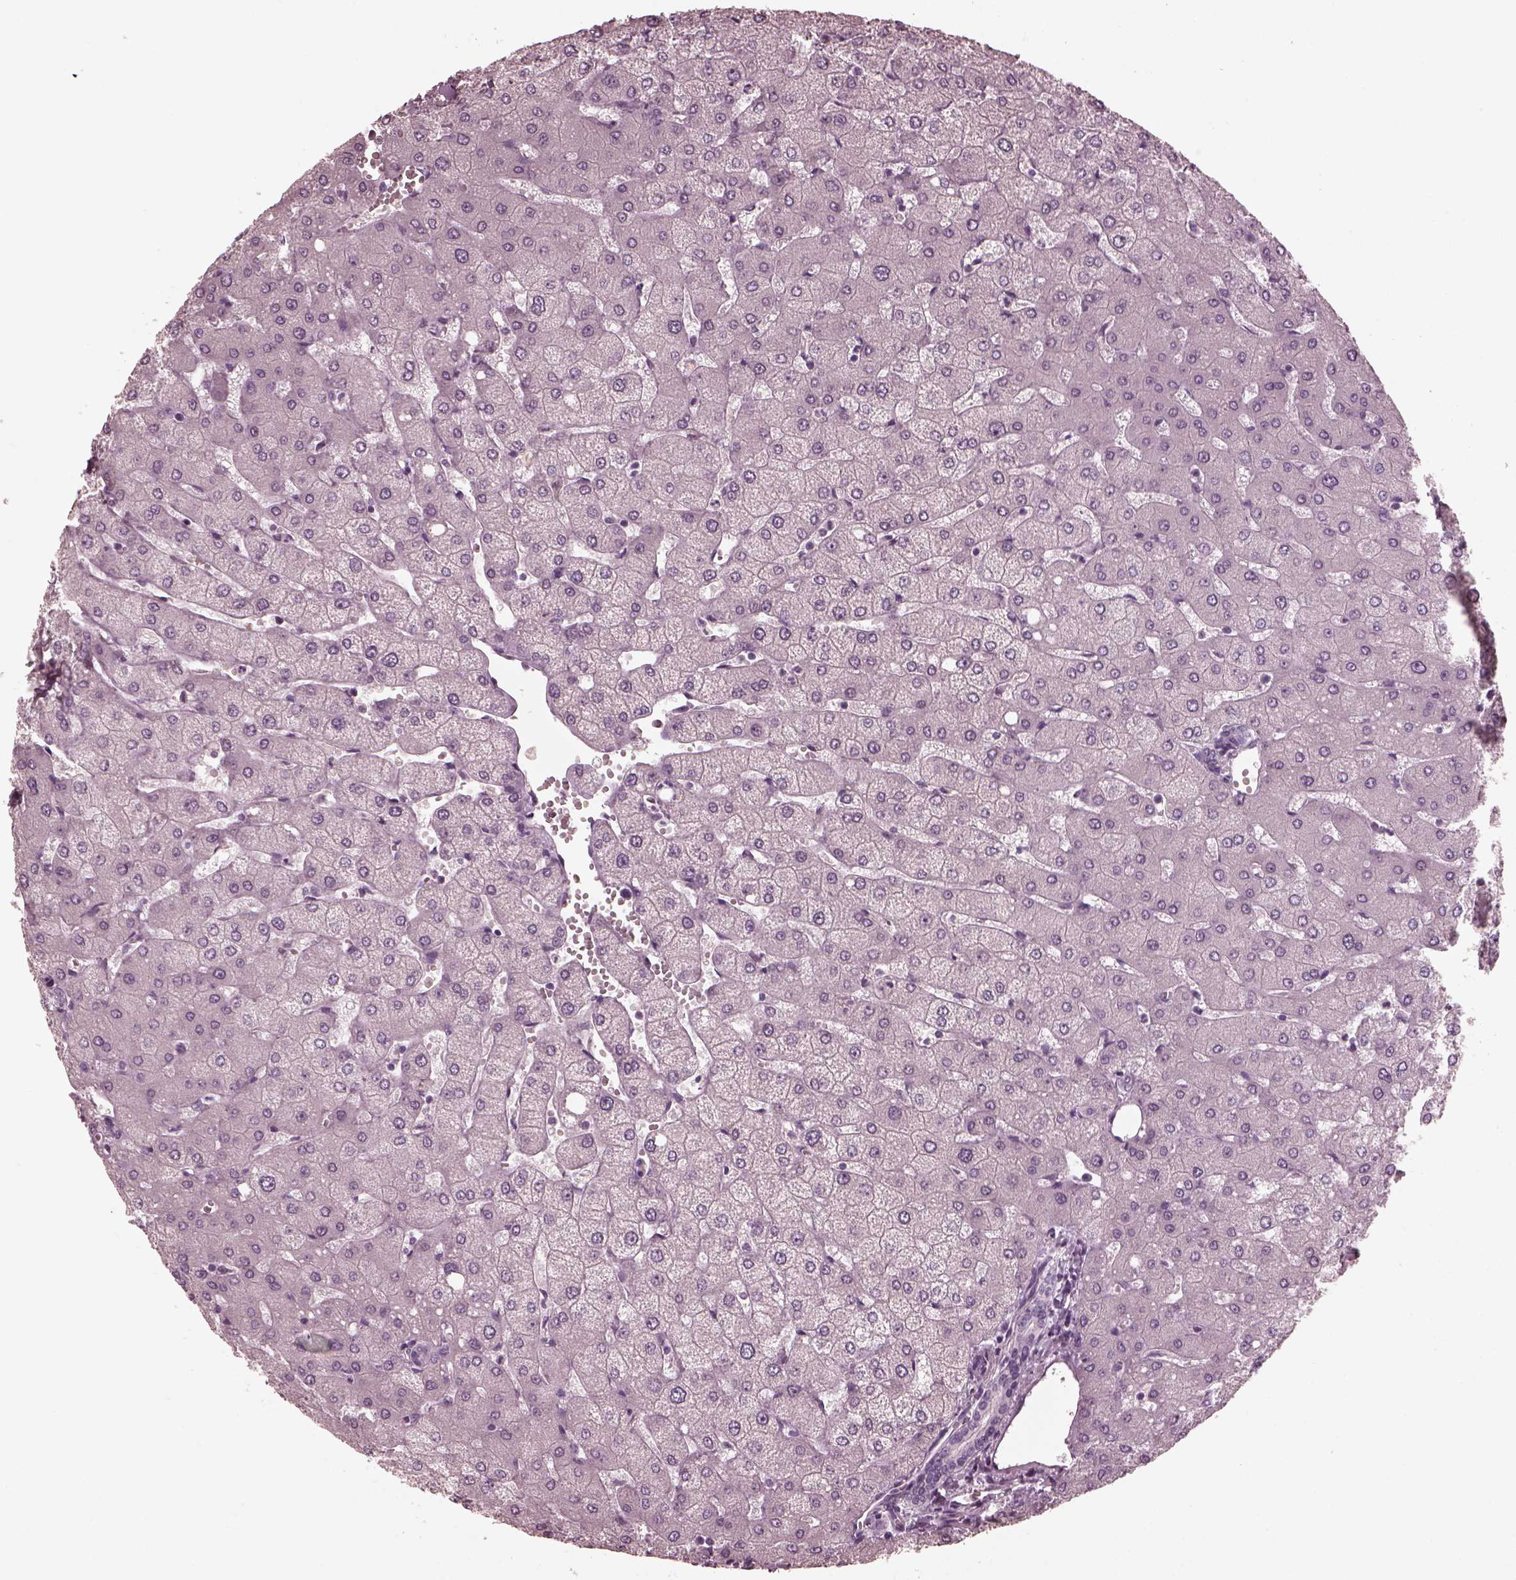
{"staining": {"intensity": "negative", "quantity": "none", "location": "none"}, "tissue": "liver", "cell_type": "Cholangiocytes", "image_type": "normal", "snomed": [{"axis": "morphology", "description": "Normal tissue, NOS"}, {"axis": "topography", "description": "Liver"}], "caption": "Immunohistochemistry (IHC) of normal liver shows no staining in cholangiocytes. The staining is performed using DAB (3,3'-diaminobenzidine) brown chromogen with nuclei counter-stained in using hematoxylin.", "gene": "CGA", "patient": {"sex": "female", "age": 54}}